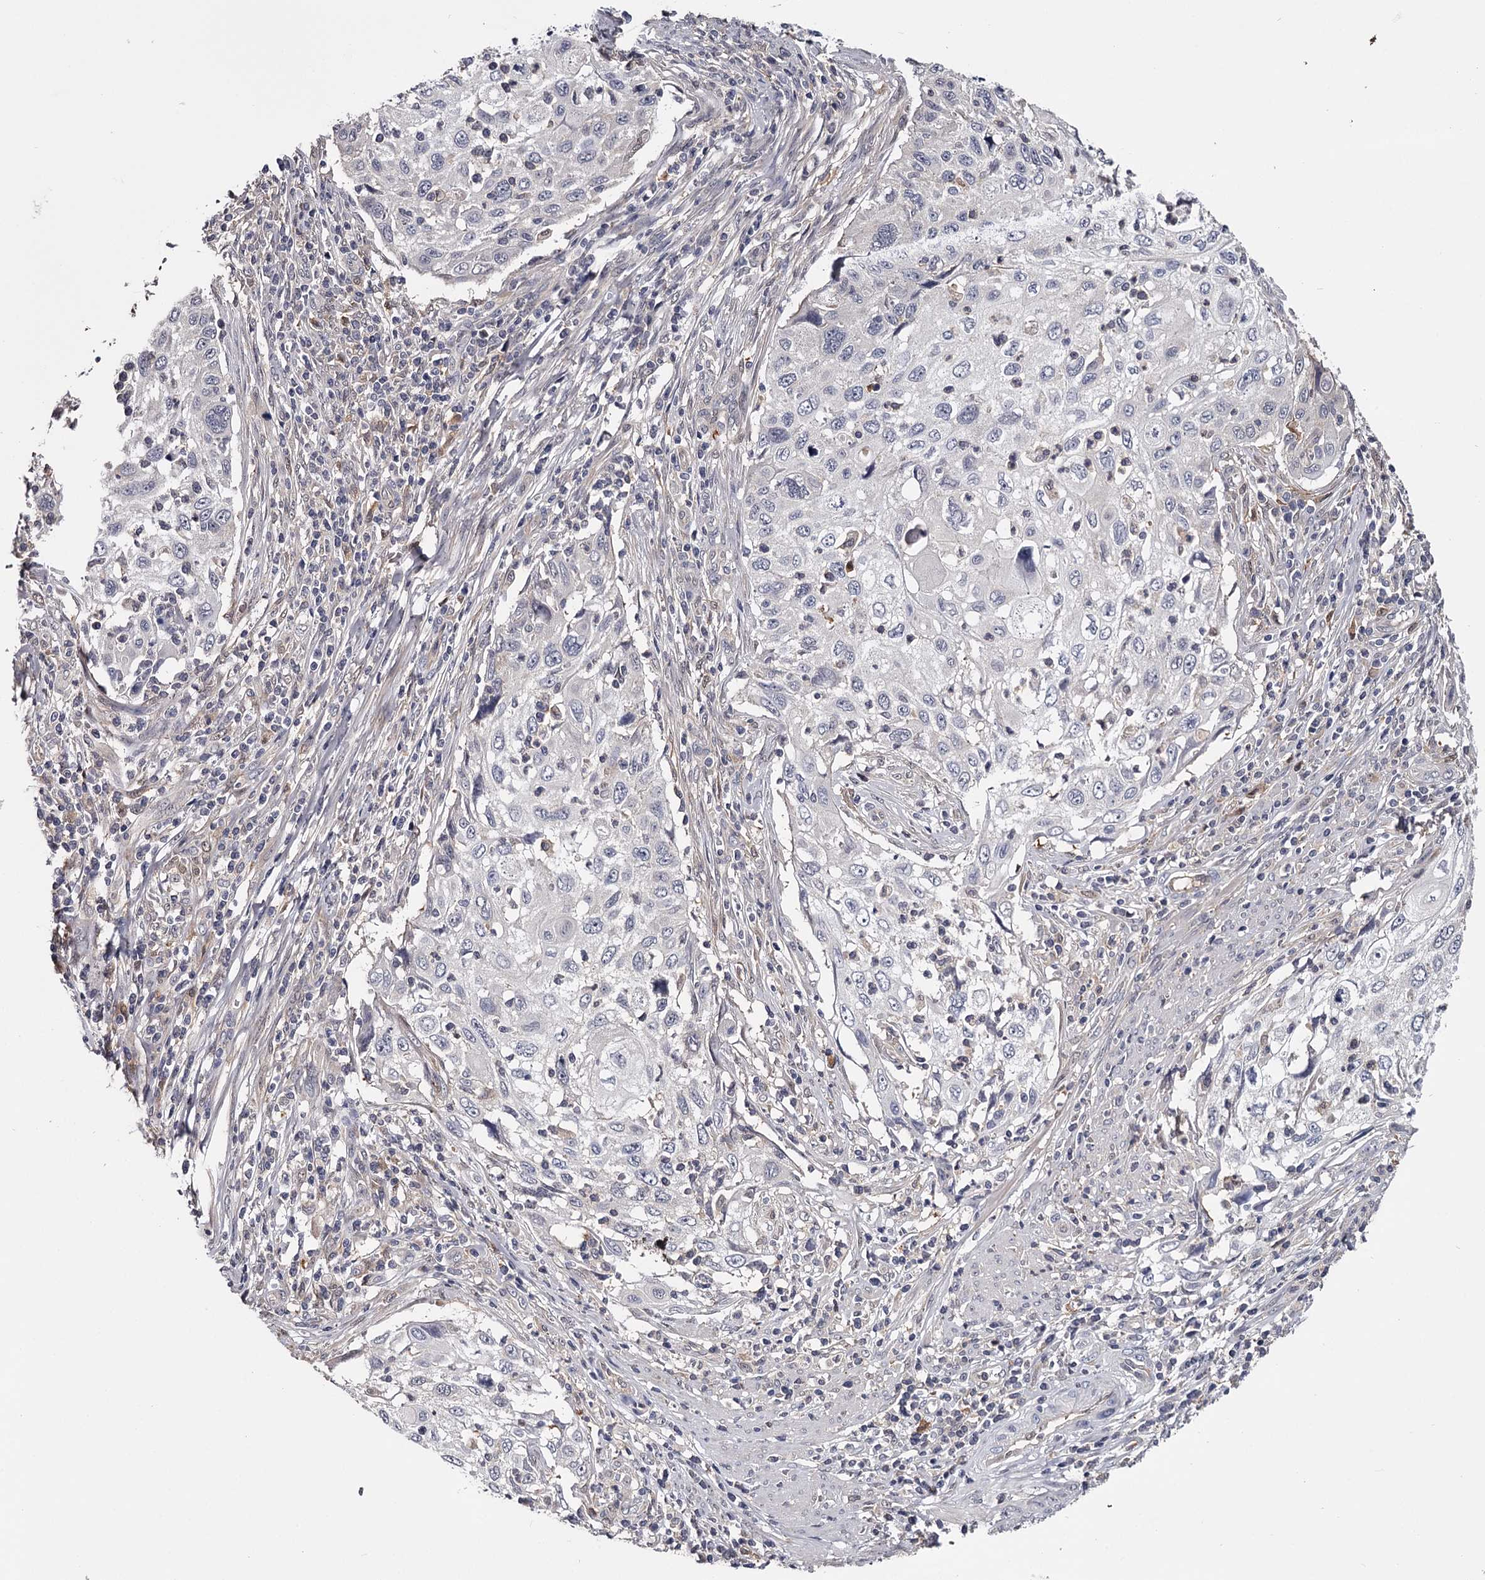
{"staining": {"intensity": "negative", "quantity": "none", "location": "none"}, "tissue": "cervical cancer", "cell_type": "Tumor cells", "image_type": "cancer", "snomed": [{"axis": "morphology", "description": "Squamous cell carcinoma, NOS"}, {"axis": "topography", "description": "Cervix"}], "caption": "A high-resolution photomicrograph shows immunohistochemistry staining of squamous cell carcinoma (cervical), which exhibits no significant expression in tumor cells. (DAB immunohistochemistry with hematoxylin counter stain).", "gene": "GSTO1", "patient": {"sex": "female", "age": 70}}